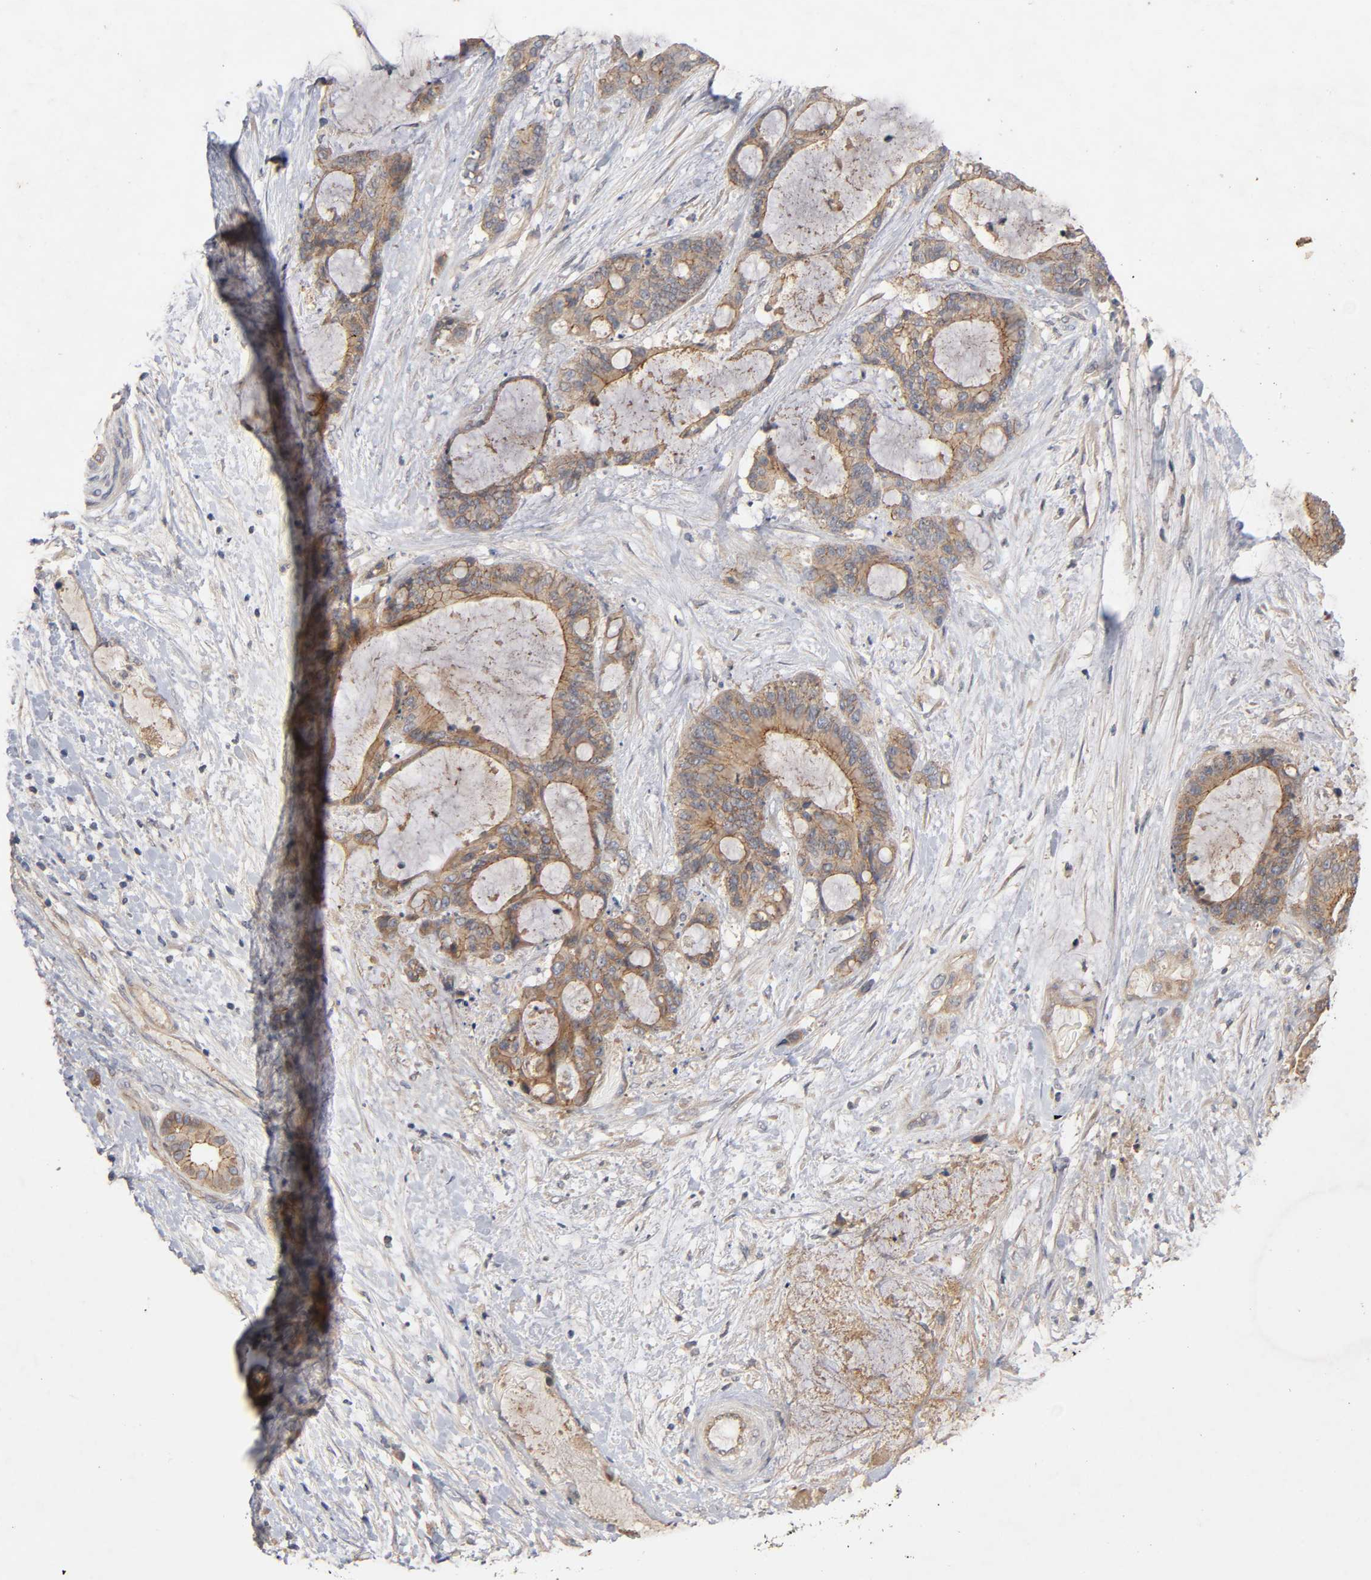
{"staining": {"intensity": "moderate", "quantity": ">75%", "location": "cytoplasmic/membranous"}, "tissue": "liver cancer", "cell_type": "Tumor cells", "image_type": "cancer", "snomed": [{"axis": "morphology", "description": "Cholangiocarcinoma"}, {"axis": "topography", "description": "Liver"}], "caption": "High-magnification brightfield microscopy of cholangiocarcinoma (liver) stained with DAB (brown) and counterstained with hematoxylin (blue). tumor cells exhibit moderate cytoplasmic/membranous staining is appreciated in approximately>75% of cells.", "gene": "PDZD11", "patient": {"sex": "female", "age": 73}}